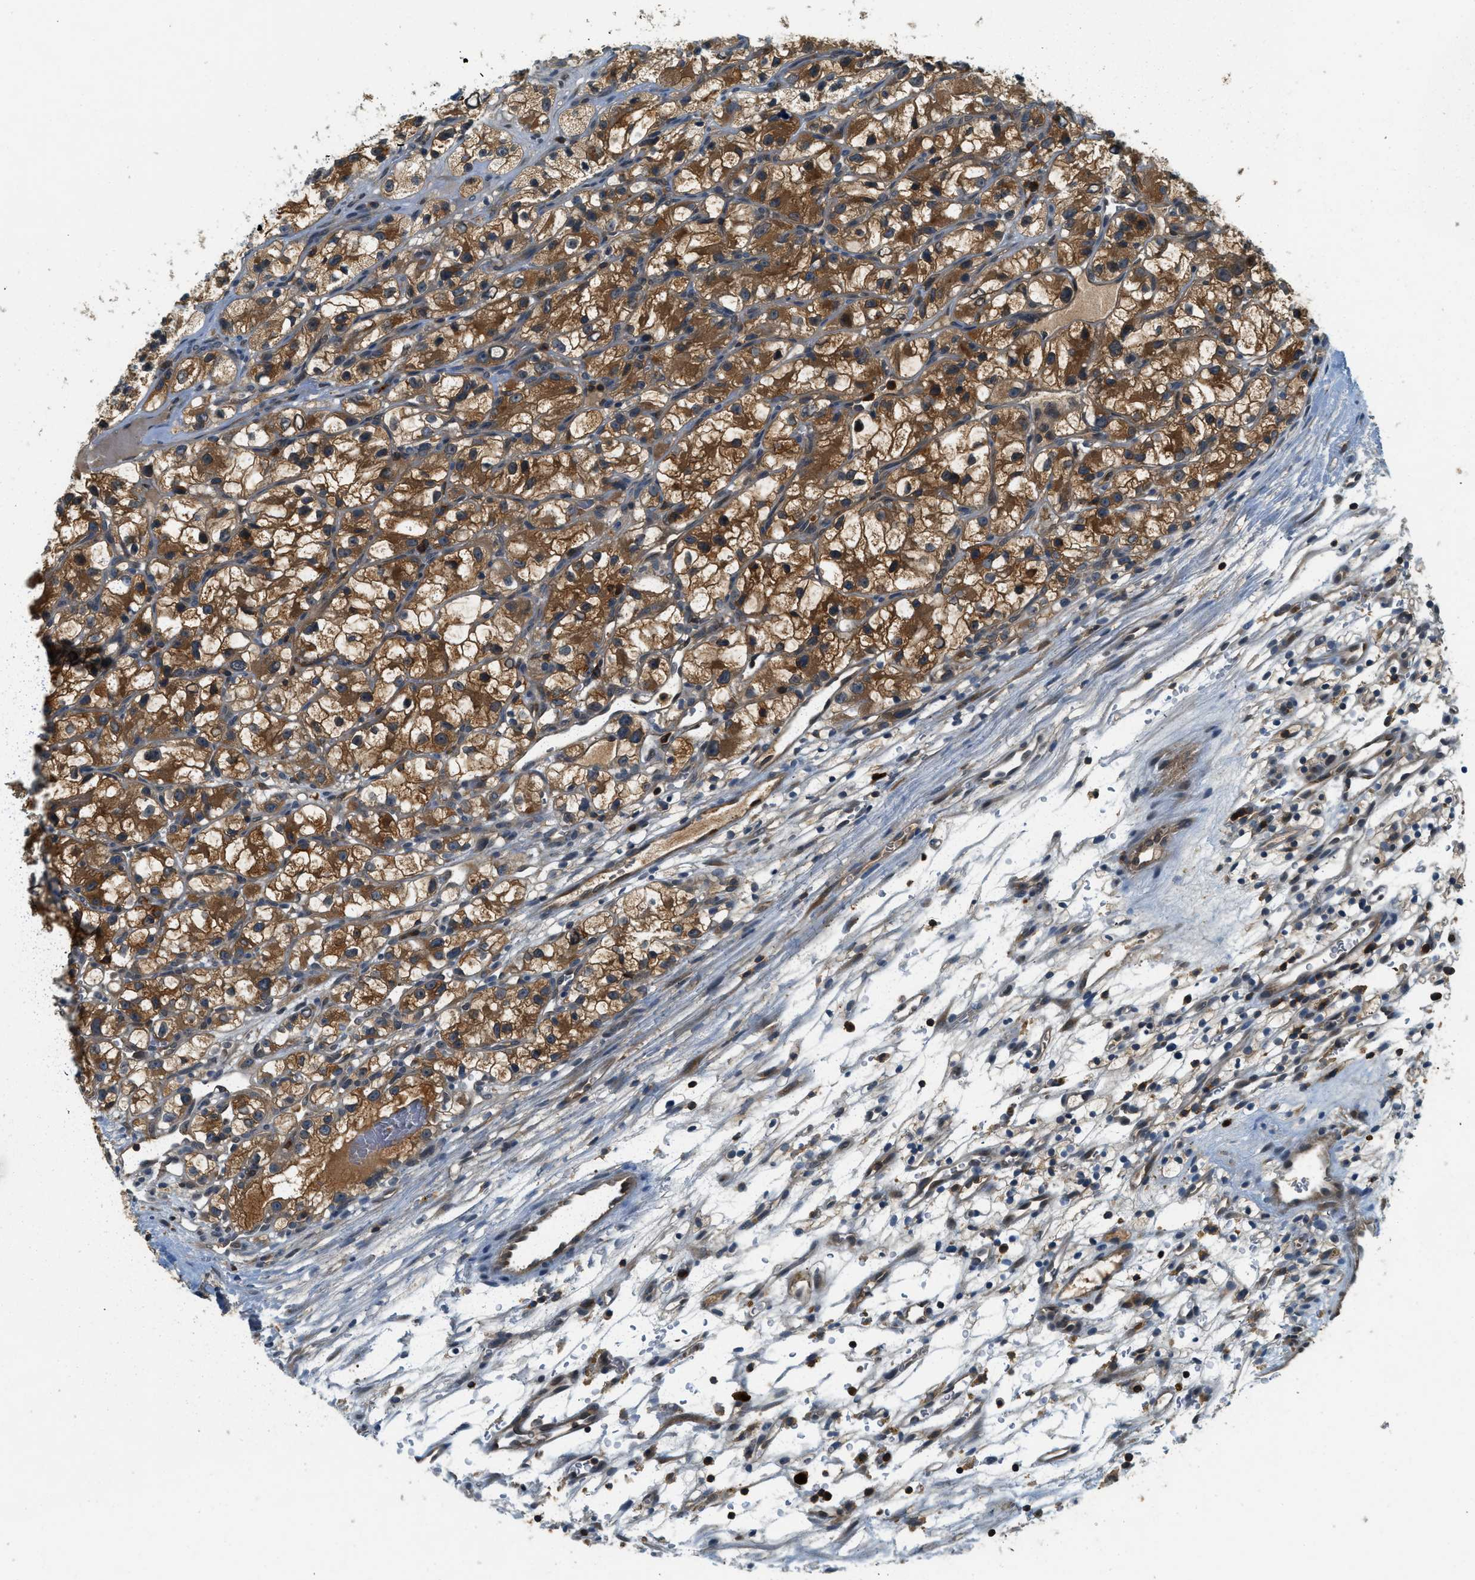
{"staining": {"intensity": "strong", "quantity": "25%-75%", "location": "cytoplasmic/membranous"}, "tissue": "renal cancer", "cell_type": "Tumor cells", "image_type": "cancer", "snomed": [{"axis": "morphology", "description": "Adenocarcinoma, NOS"}, {"axis": "topography", "description": "Kidney"}], "caption": "IHC (DAB) staining of human adenocarcinoma (renal) exhibits strong cytoplasmic/membranous protein positivity in about 25%-75% of tumor cells.", "gene": "GMPPB", "patient": {"sex": "female", "age": 57}}